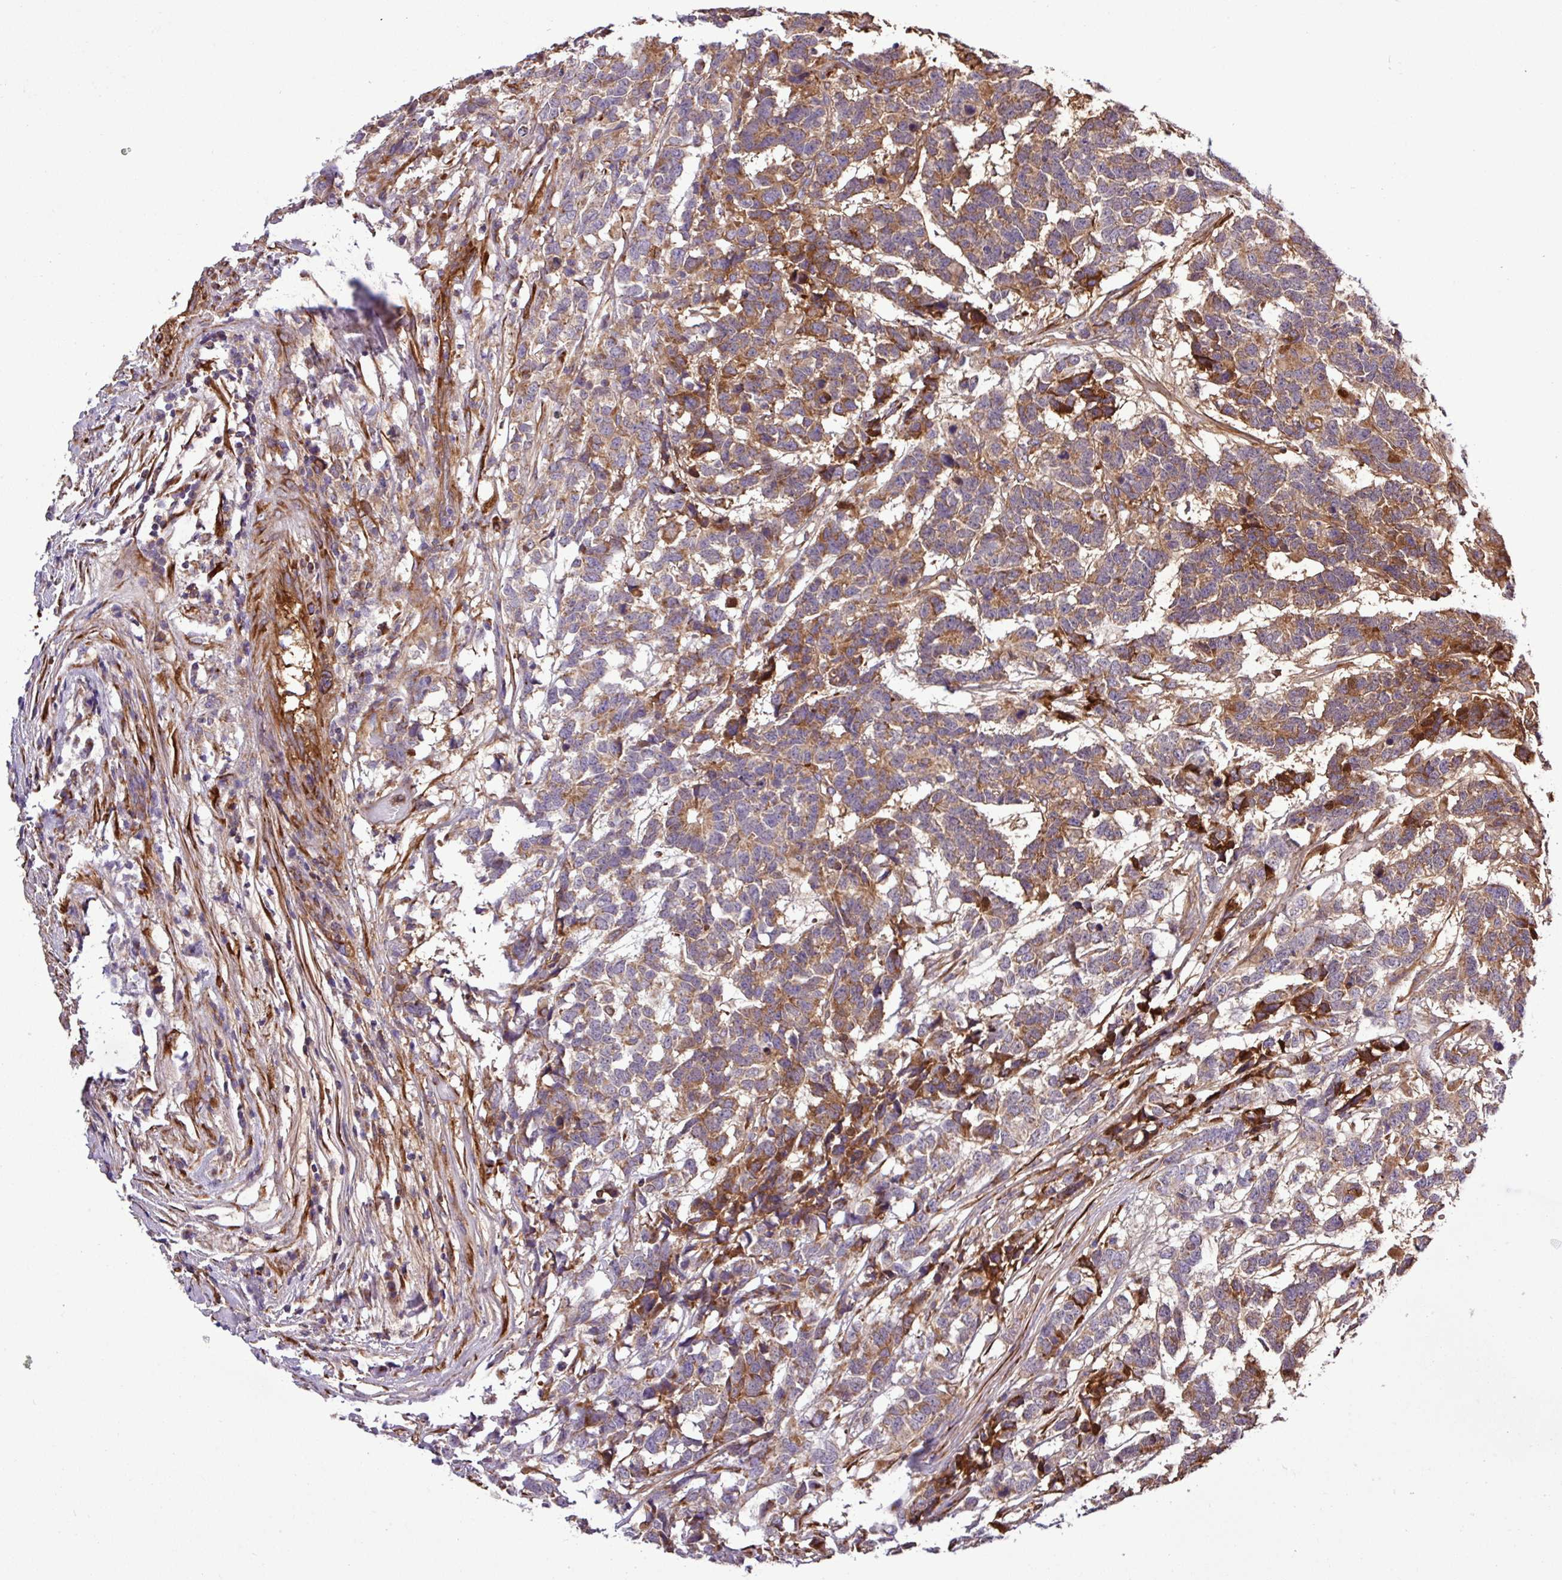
{"staining": {"intensity": "moderate", "quantity": ">75%", "location": "cytoplasmic/membranous"}, "tissue": "testis cancer", "cell_type": "Tumor cells", "image_type": "cancer", "snomed": [{"axis": "morphology", "description": "Carcinoma, Embryonal, NOS"}, {"axis": "topography", "description": "Testis"}], "caption": "Protein expression analysis of human embryonal carcinoma (testis) reveals moderate cytoplasmic/membranous staining in approximately >75% of tumor cells.", "gene": "CWH43", "patient": {"sex": "male", "age": 26}}